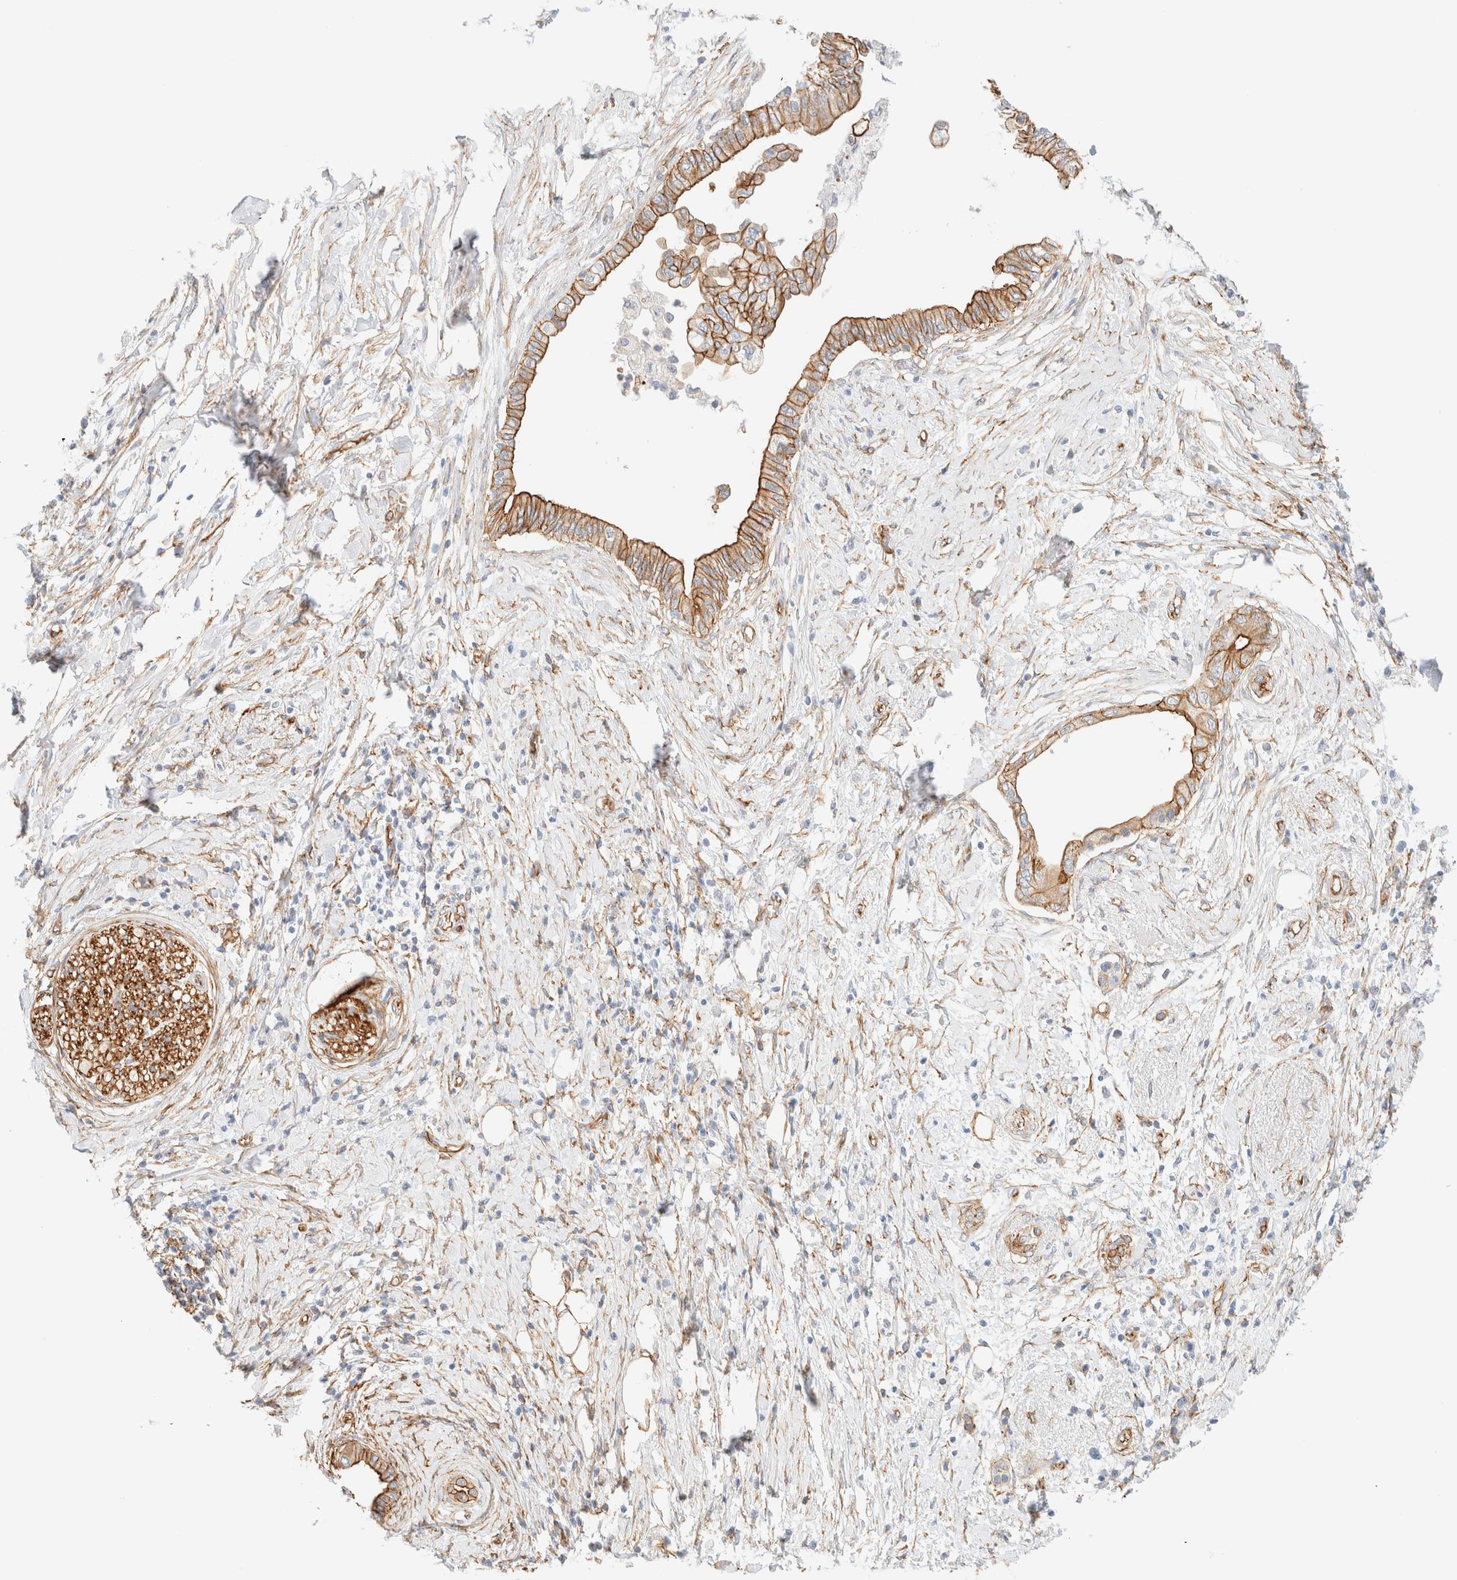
{"staining": {"intensity": "strong", "quantity": ">75%", "location": "cytoplasmic/membranous"}, "tissue": "pancreatic cancer", "cell_type": "Tumor cells", "image_type": "cancer", "snomed": [{"axis": "morphology", "description": "Normal tissue, NOS"}, {"axis": "morphology", "description": "Adenocarcinoma, NOS"}, {"axis": "topography", "description": "Pancreas"}, {"axis": "topography", "description": "Duodenum"}], "caption": "Approximately >75% of tumor cells in pancreatic cancer (adenocarcinoma) demonstrate strong cytoplasmic/membranous protein staining as visualized by brown immunohistochemical staining.", "gene": "CYB5R4", "patient": {"sex": "female", "age": 60}}